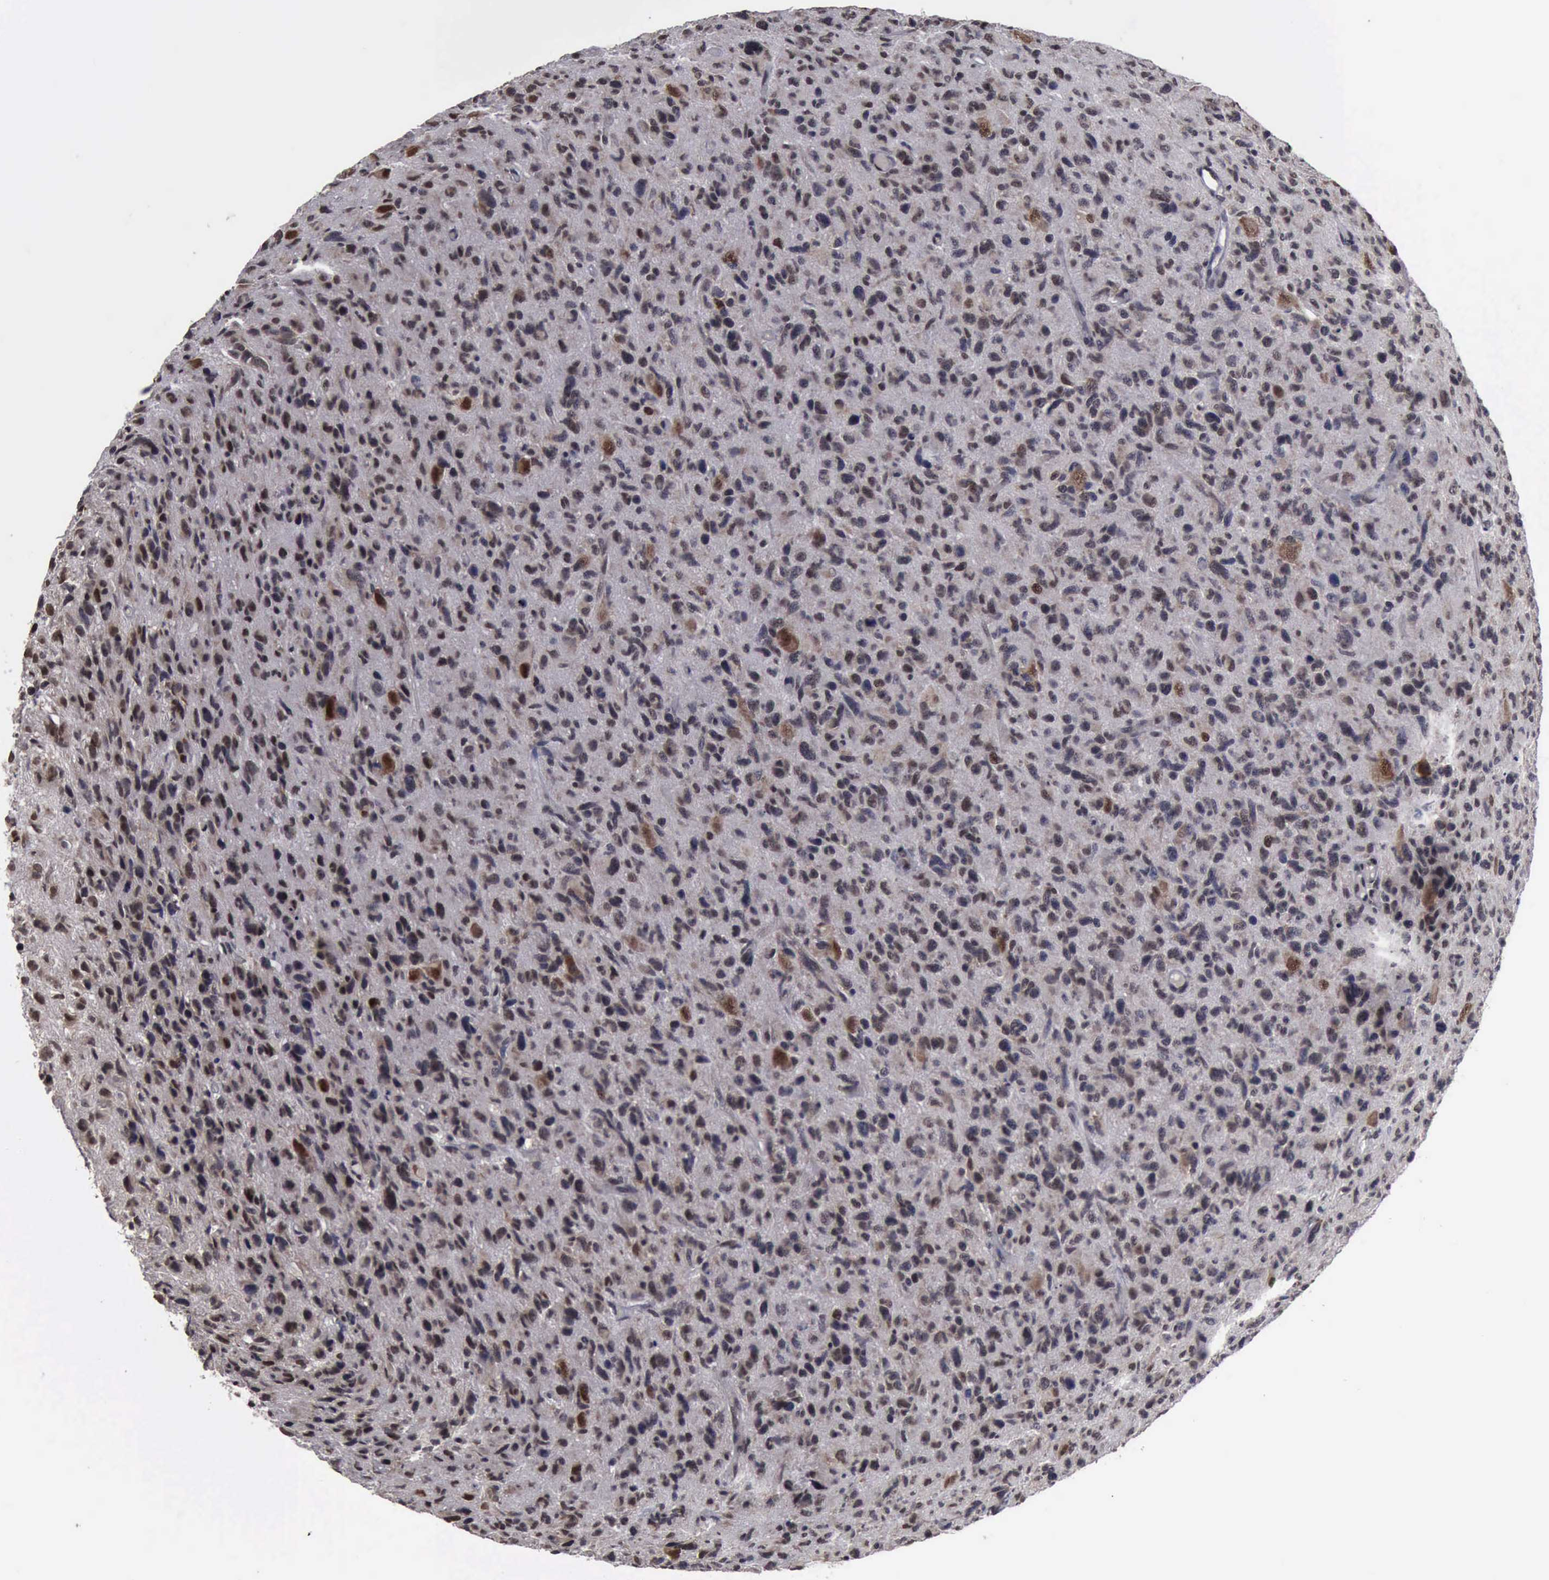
{"staining": {"intensity": "moderate", "quantity": "25%-75%", "location": "cytoplasmic/membranous,nuclear"}, "tissue": "glioma", "cell_type": "Tumor cells", "image_type": "cancer", "snomed": [{"axis": "morphology", "description": "Glioma, malignant, High grade"}, {"axis": "topography", "description": "Brain"}], "caption": "Approximately 25%-75% of tumor cells in human malignant high-grade glioma reveal moderate cytoplasmic/membranous and nuclear protein staining as visualized by brown immunohistochemical staining.", "gene": "RTCB", "patient": {"sex": "female", "age": 60}}